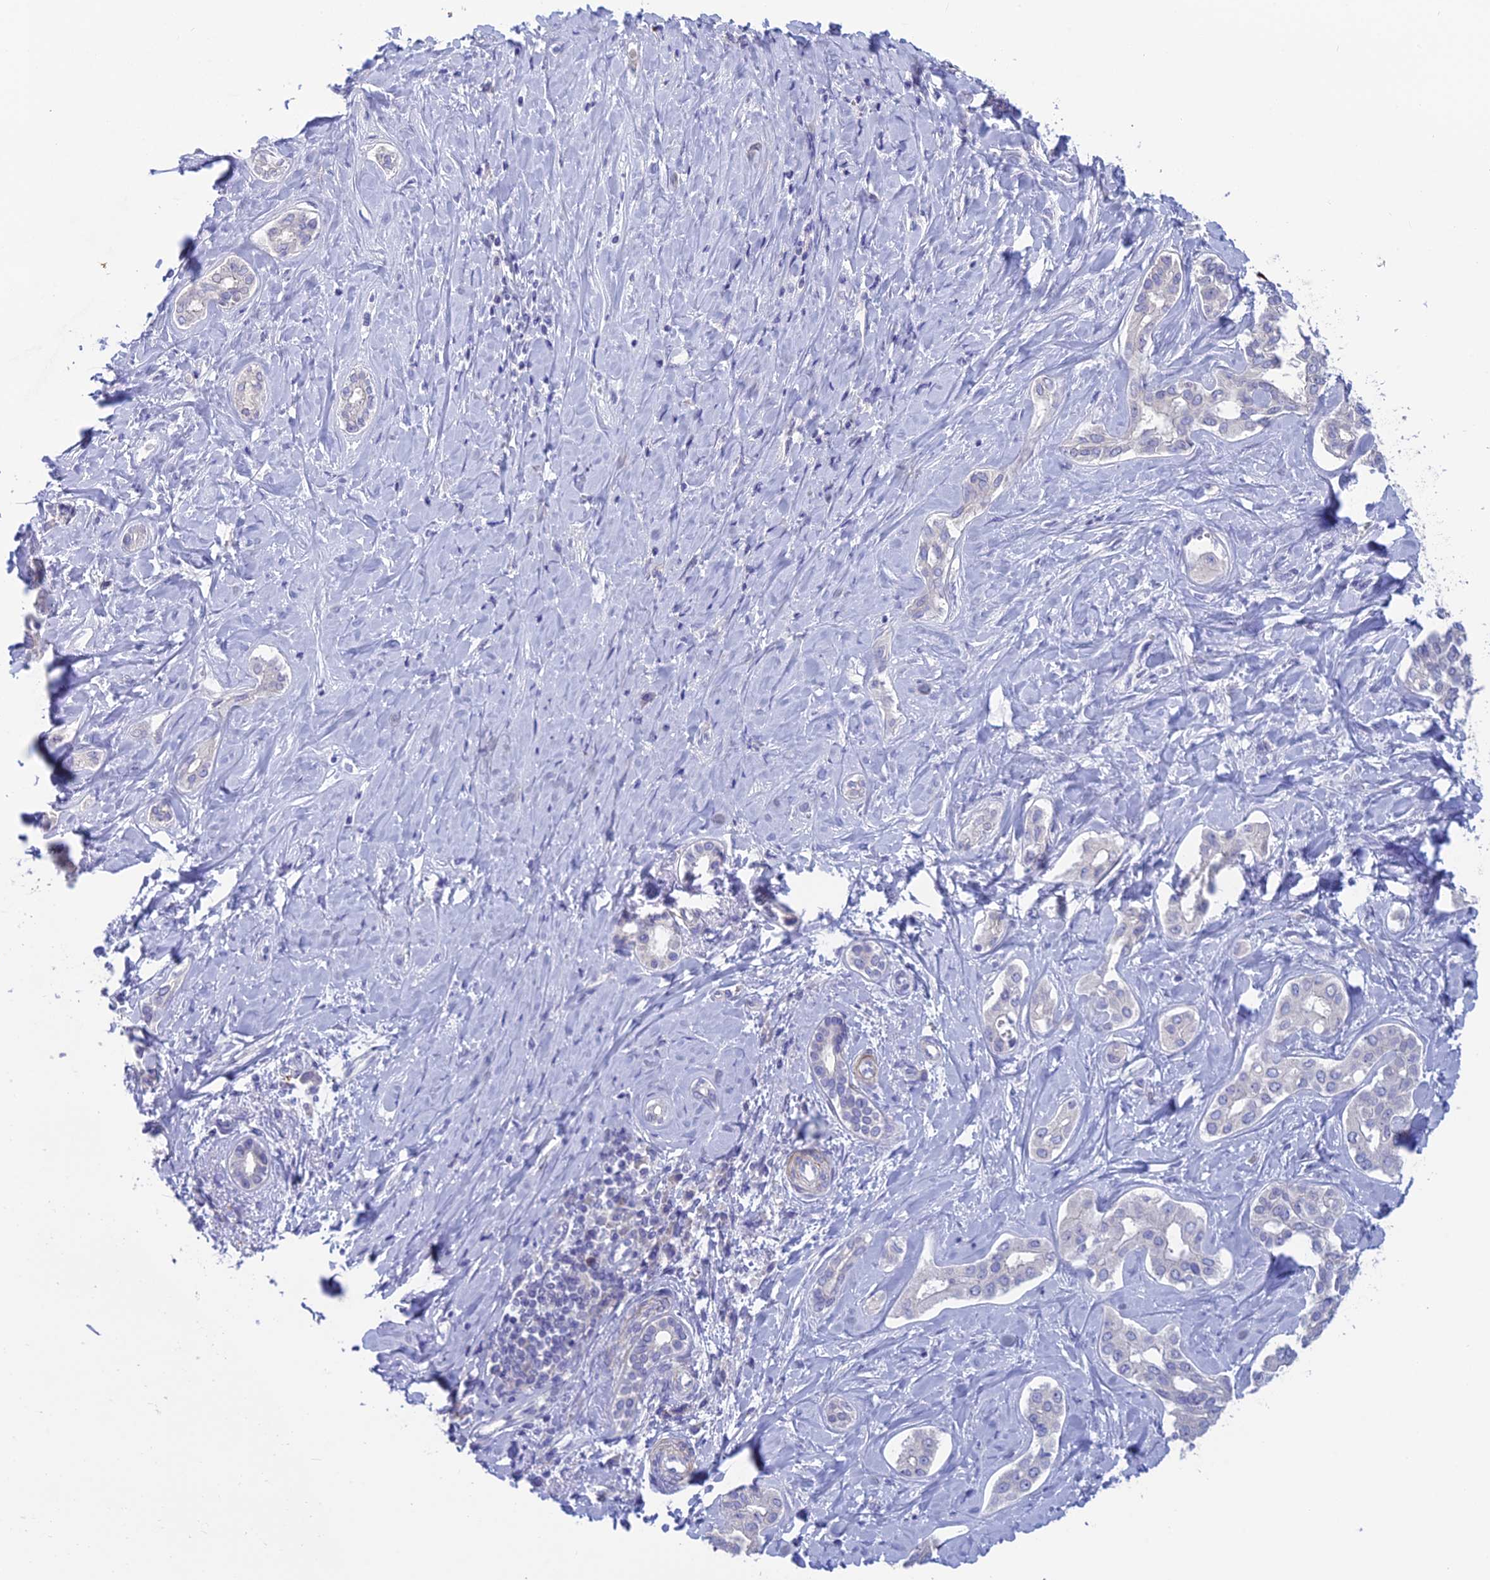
{"staining": {"intensity": "negative", "quantity": "none", "location": "none"}, "tissue": "liver cancer", "cell_type": "Tumor cells", "image_type": "cancer", "snomed": [{"axis": "morphology", "description": "Cholangiocarcinoma"}, {"axis": "topography", "description": "Liver"}], "caption": "DAB immunohistochemical staining of human cholangiocarcinoma (liver) reveals no significant staining in tumor cells. Nuclei are stained in blue.", "gene": "XPO7", "patient": {"sex": "female", "age": 77}}